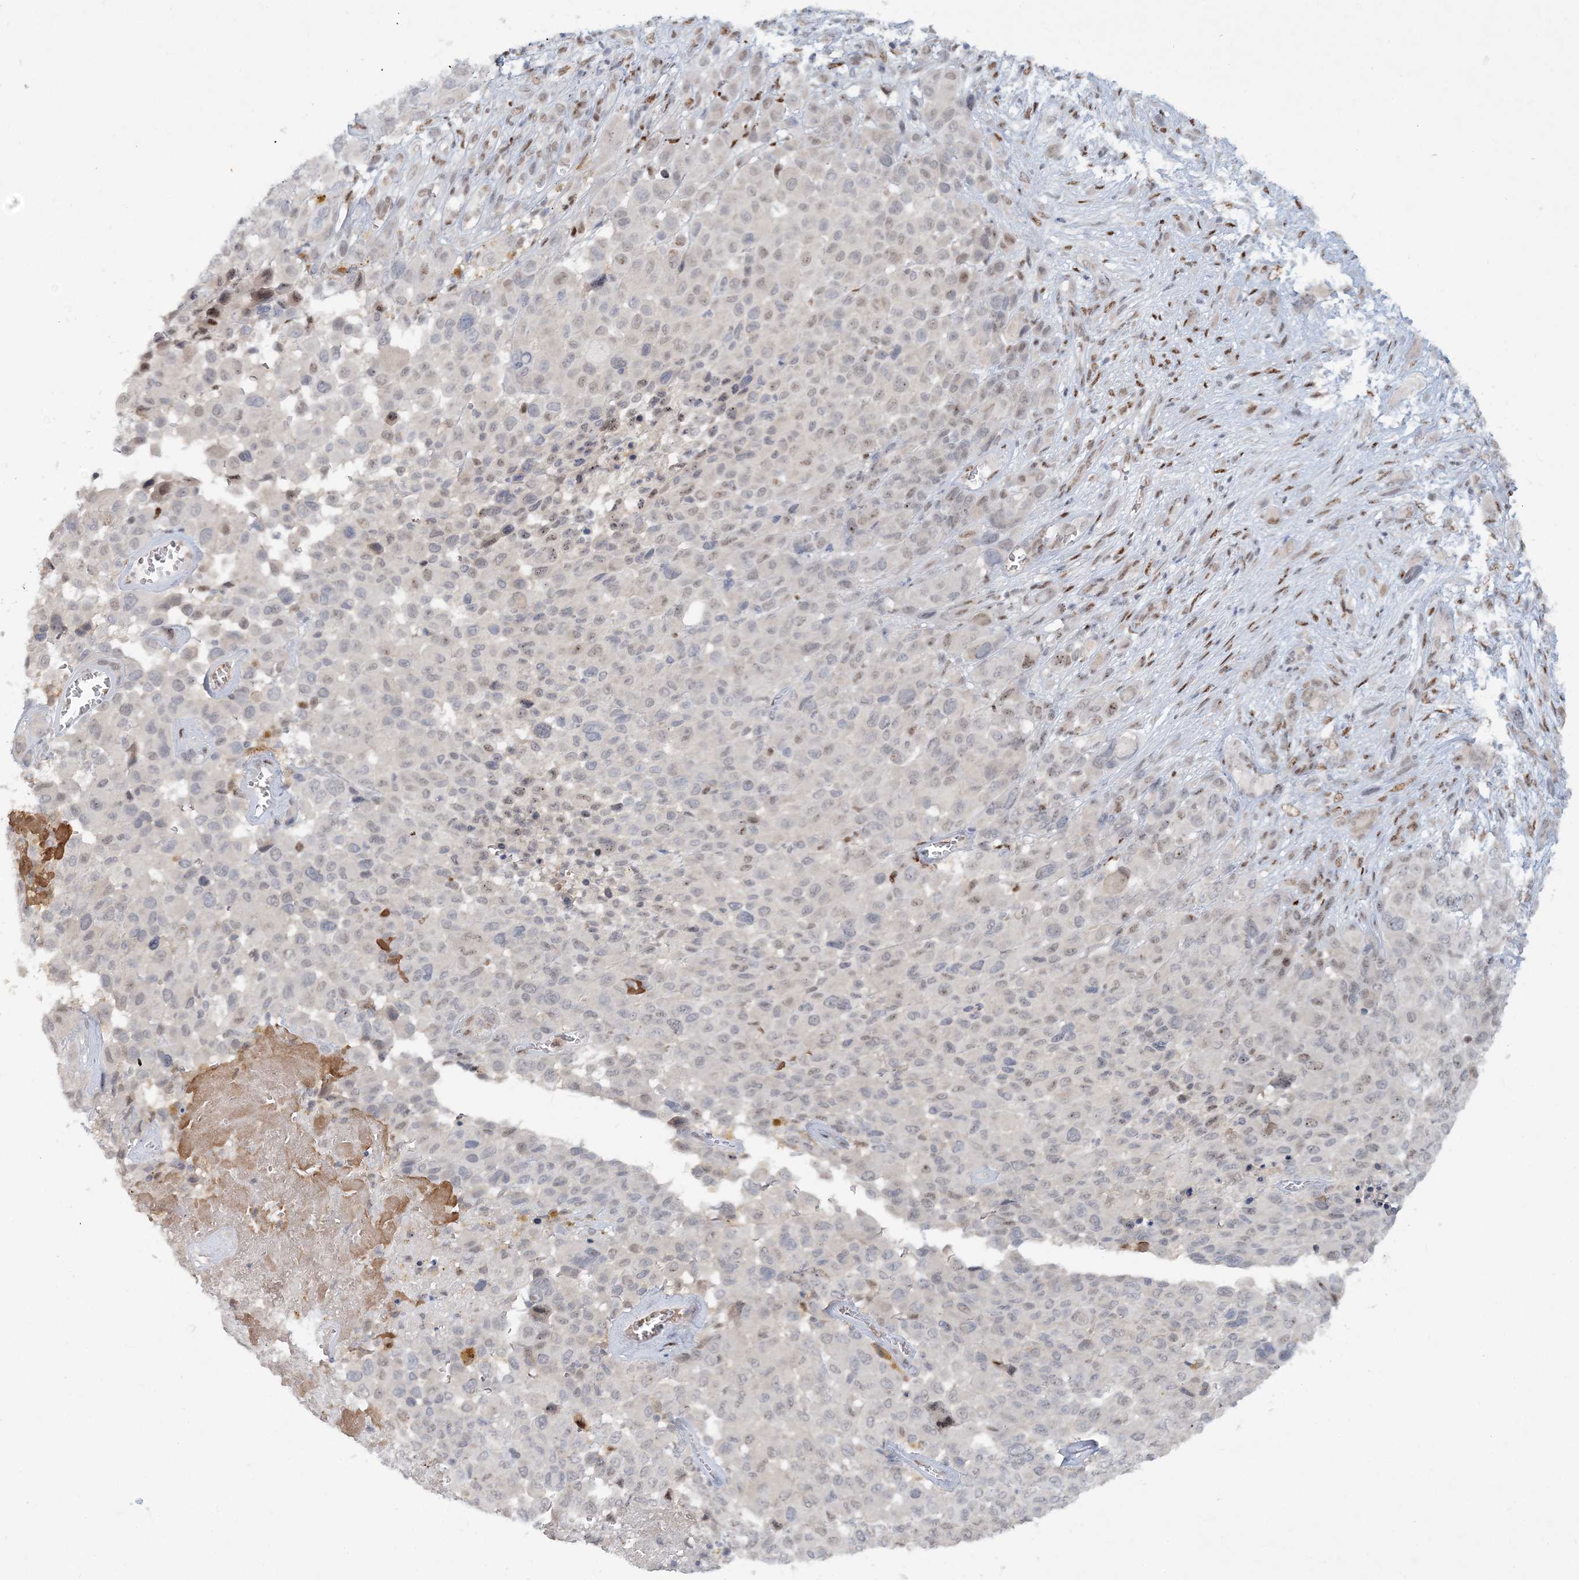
{"staining": {"intensity": "negative", "quantity": "none", "location": "none"}, "tissue": "melanoma", "cell_type": "Tumor cells", "image_type": "cancer", "snomed": [{"axis": "morphology", "description": "Malignant melanoma, NOS"}, {"axis": "topography", "description": "Skin of trunk"}], "caption": "Immunohistochemistry (IHC) micrograph of human melanoma stained for a protein (brown), which shows no staining in tumor cells.", "gene": "GIN1", "patient": {"sex": "male", "age": 71}}